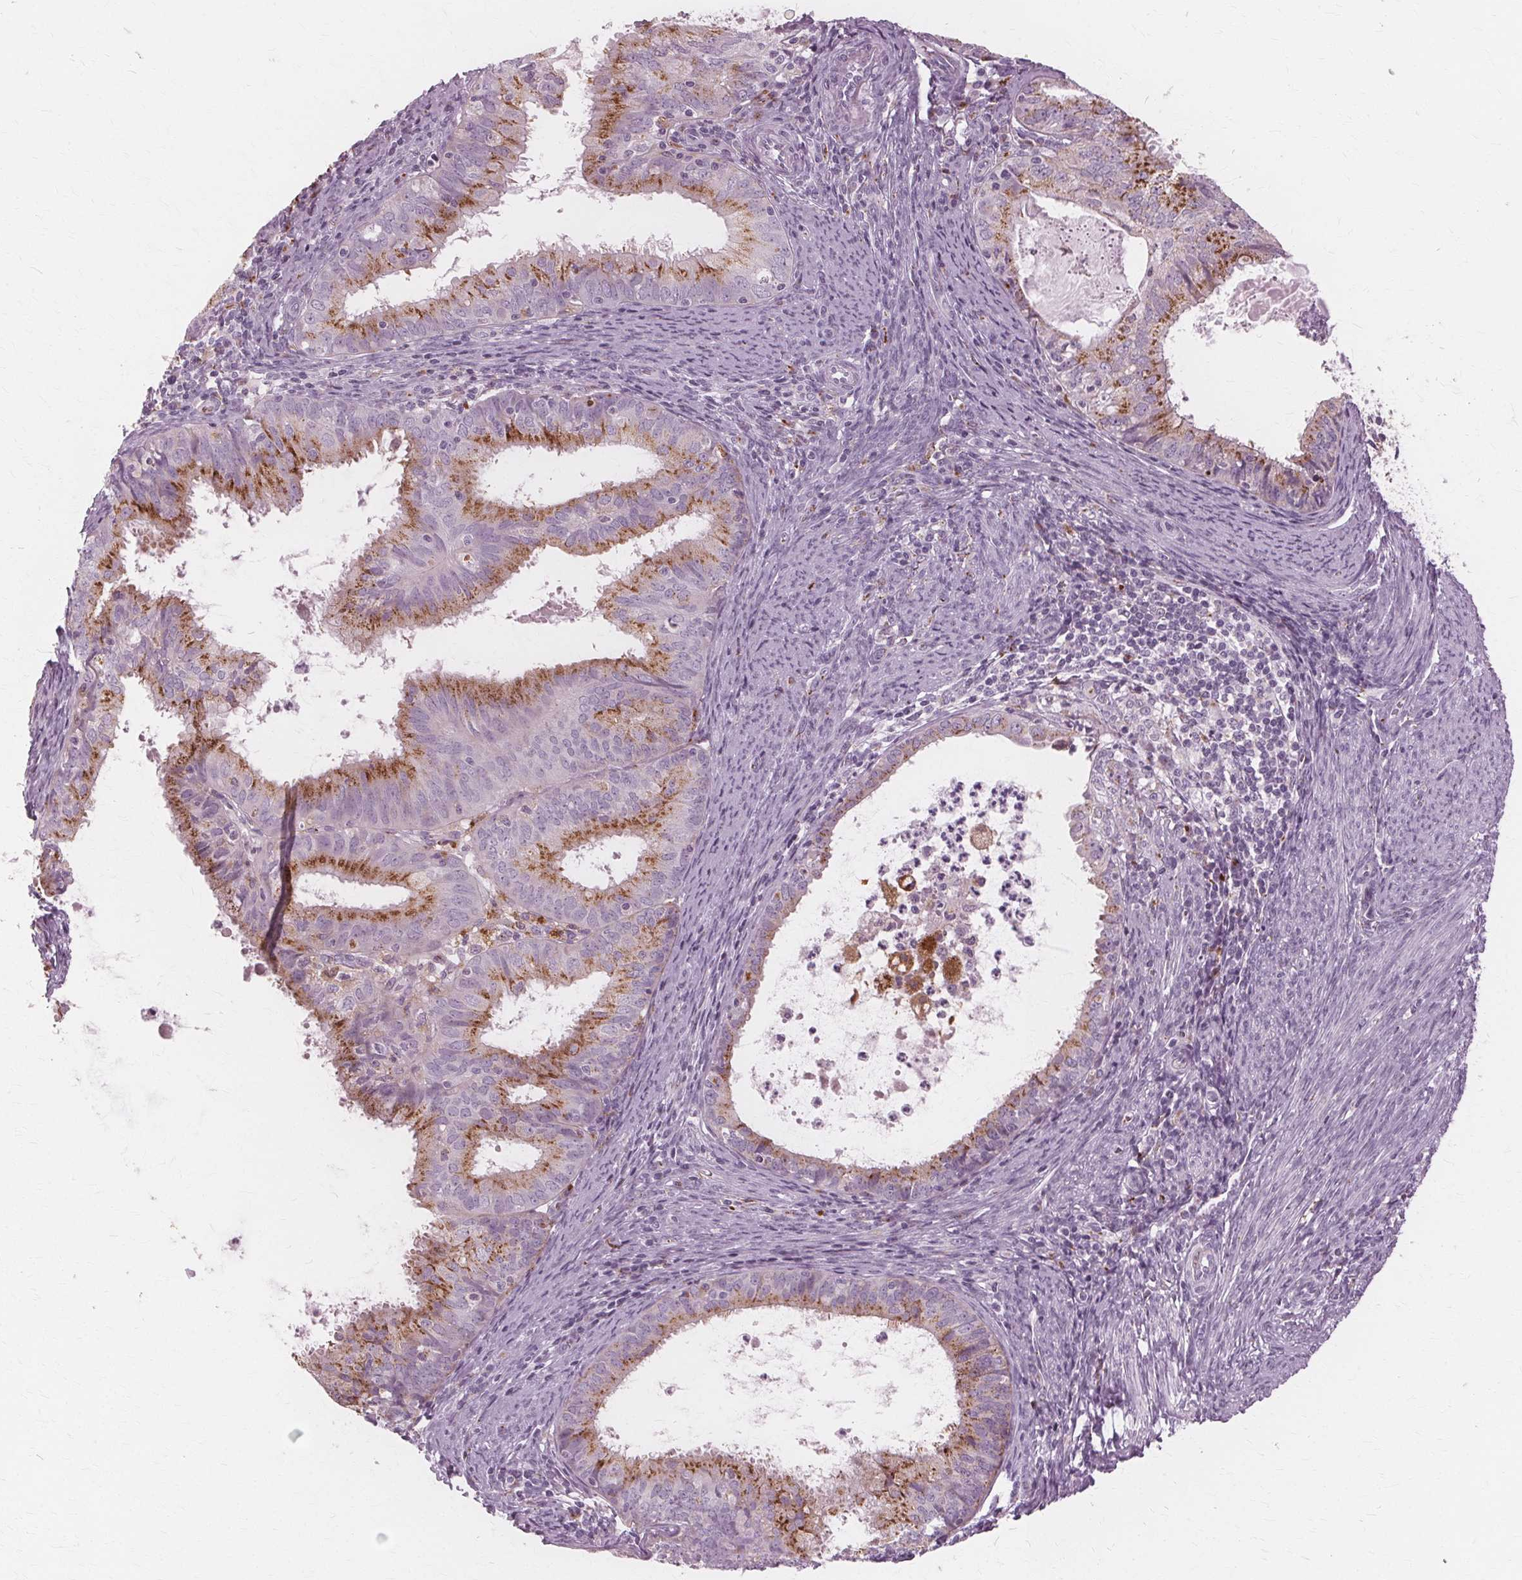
{"staining": {"intensity": "moderate", "quantity": "25%-75%", "location": "cytoplasmic/membranous"}, "tissue": "endometrial cancer", "cell_type": "Tumor cells", "image_type": "cancer", "snomed": [{"axis": "morphology", "description": "Adenocarcinoma, NOS"}, {"axis": "topography", "description": "Endometrium"}], "caption": "A brown stain shows moderate cytoplasmic/membranous positivity of a protein in endometrial adenocarcinoma tumor cells.", "gene": "DNASE2", "patient": {"sex": "female", "age": 57}}